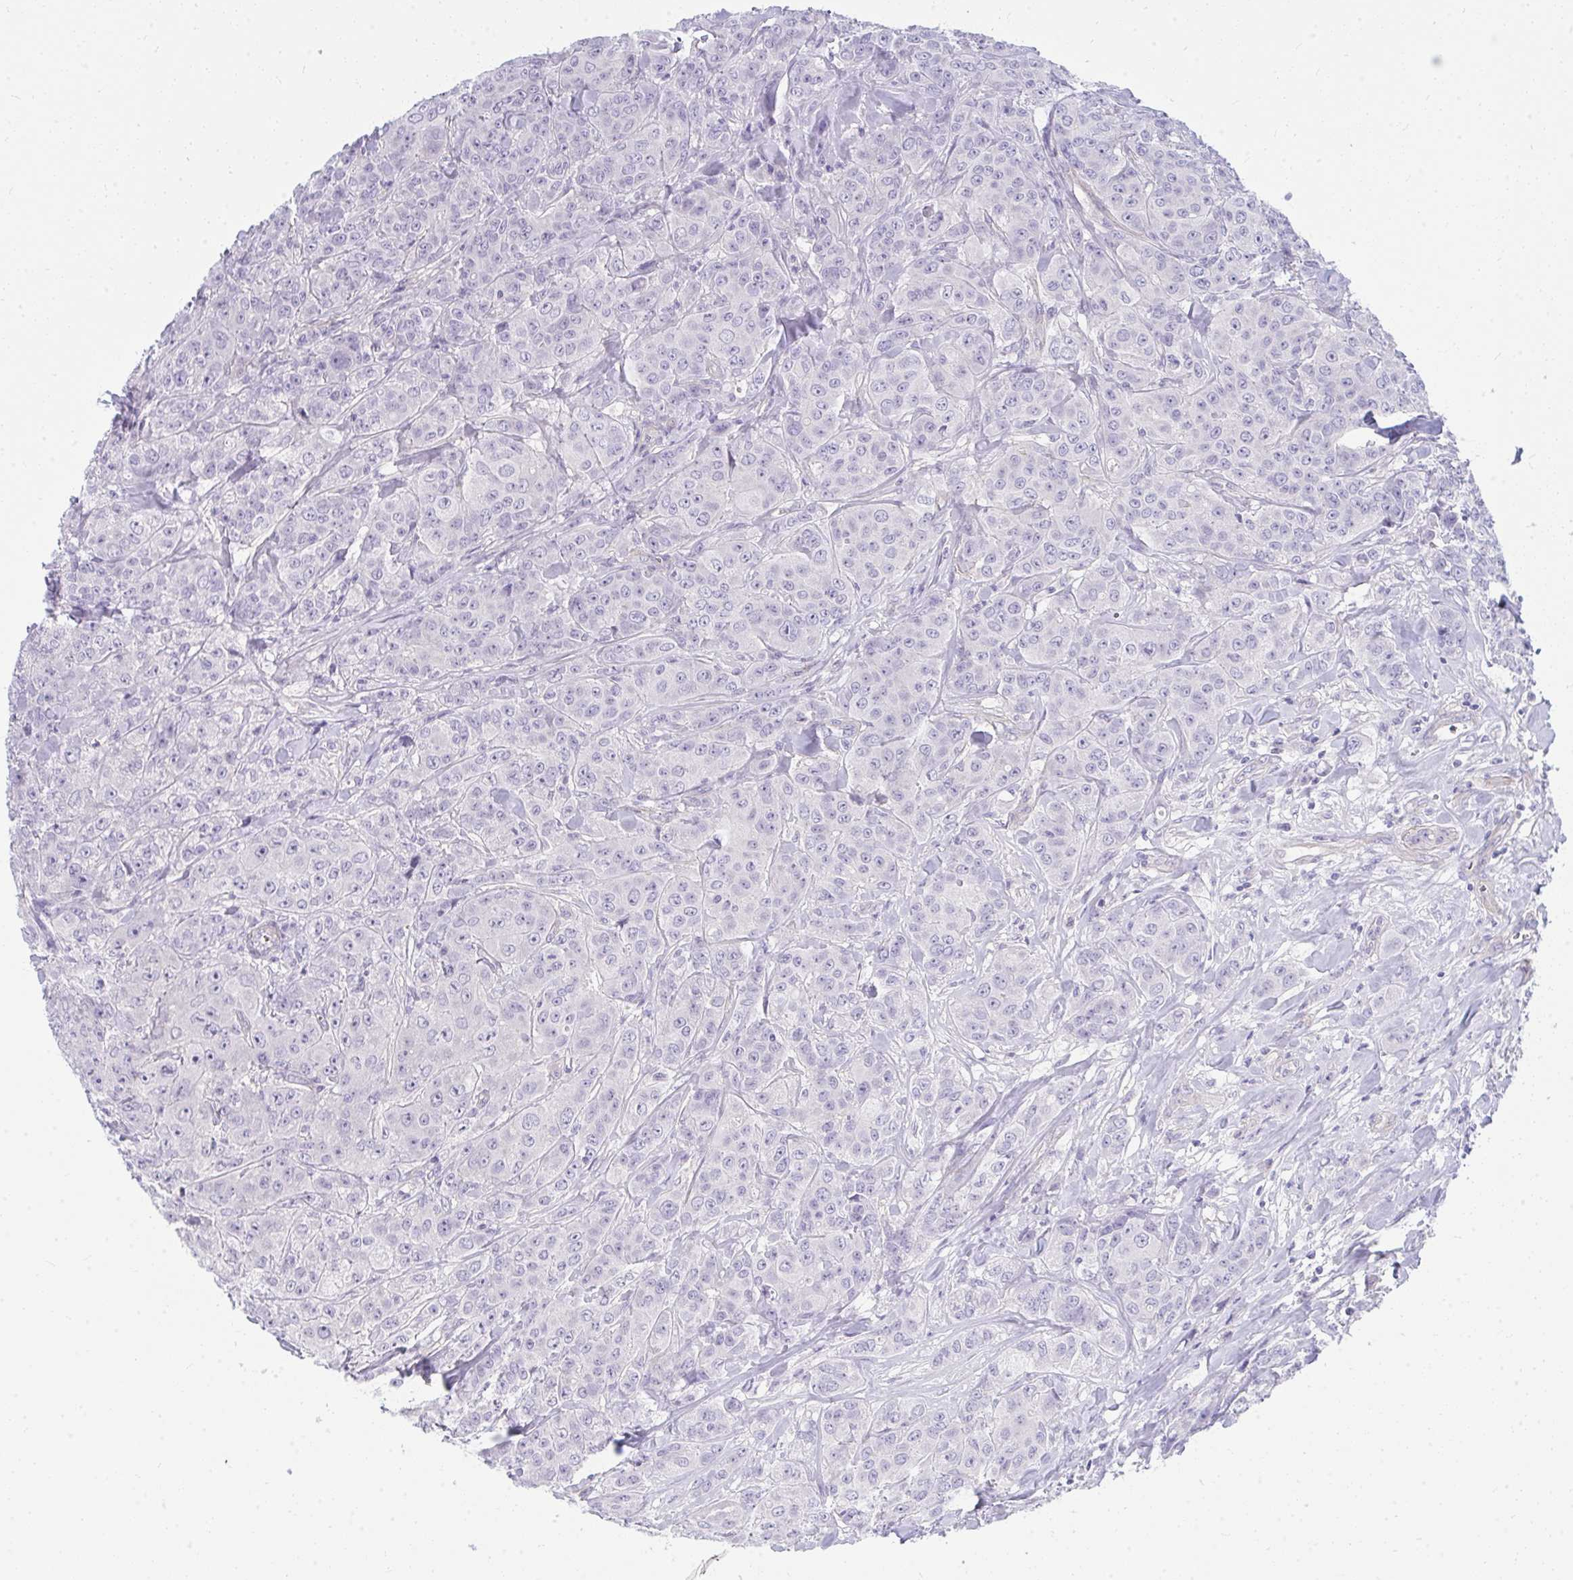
{"staining": {"intensity": "negative", "quantity": "none", "location": "none"}, "tissue": "breast cancer", "cell_type": "Tumor cells", "image_type": "cancer", "snomed": [{"axis": "morphology", "description": "Normal tissue, NOS"}, {"axis": "morphology", "description": "Duct carcinoma"}, {"axis": "topography", "description": "Breast"}], "caption": "There is no significant staining in tumor cells of infiltrating ductal carcinoma (breast). (DAB IHC with hematoxylin counter stain).", "gene": "LRRC36", "patient": {"sex": "female", "age": 43}}